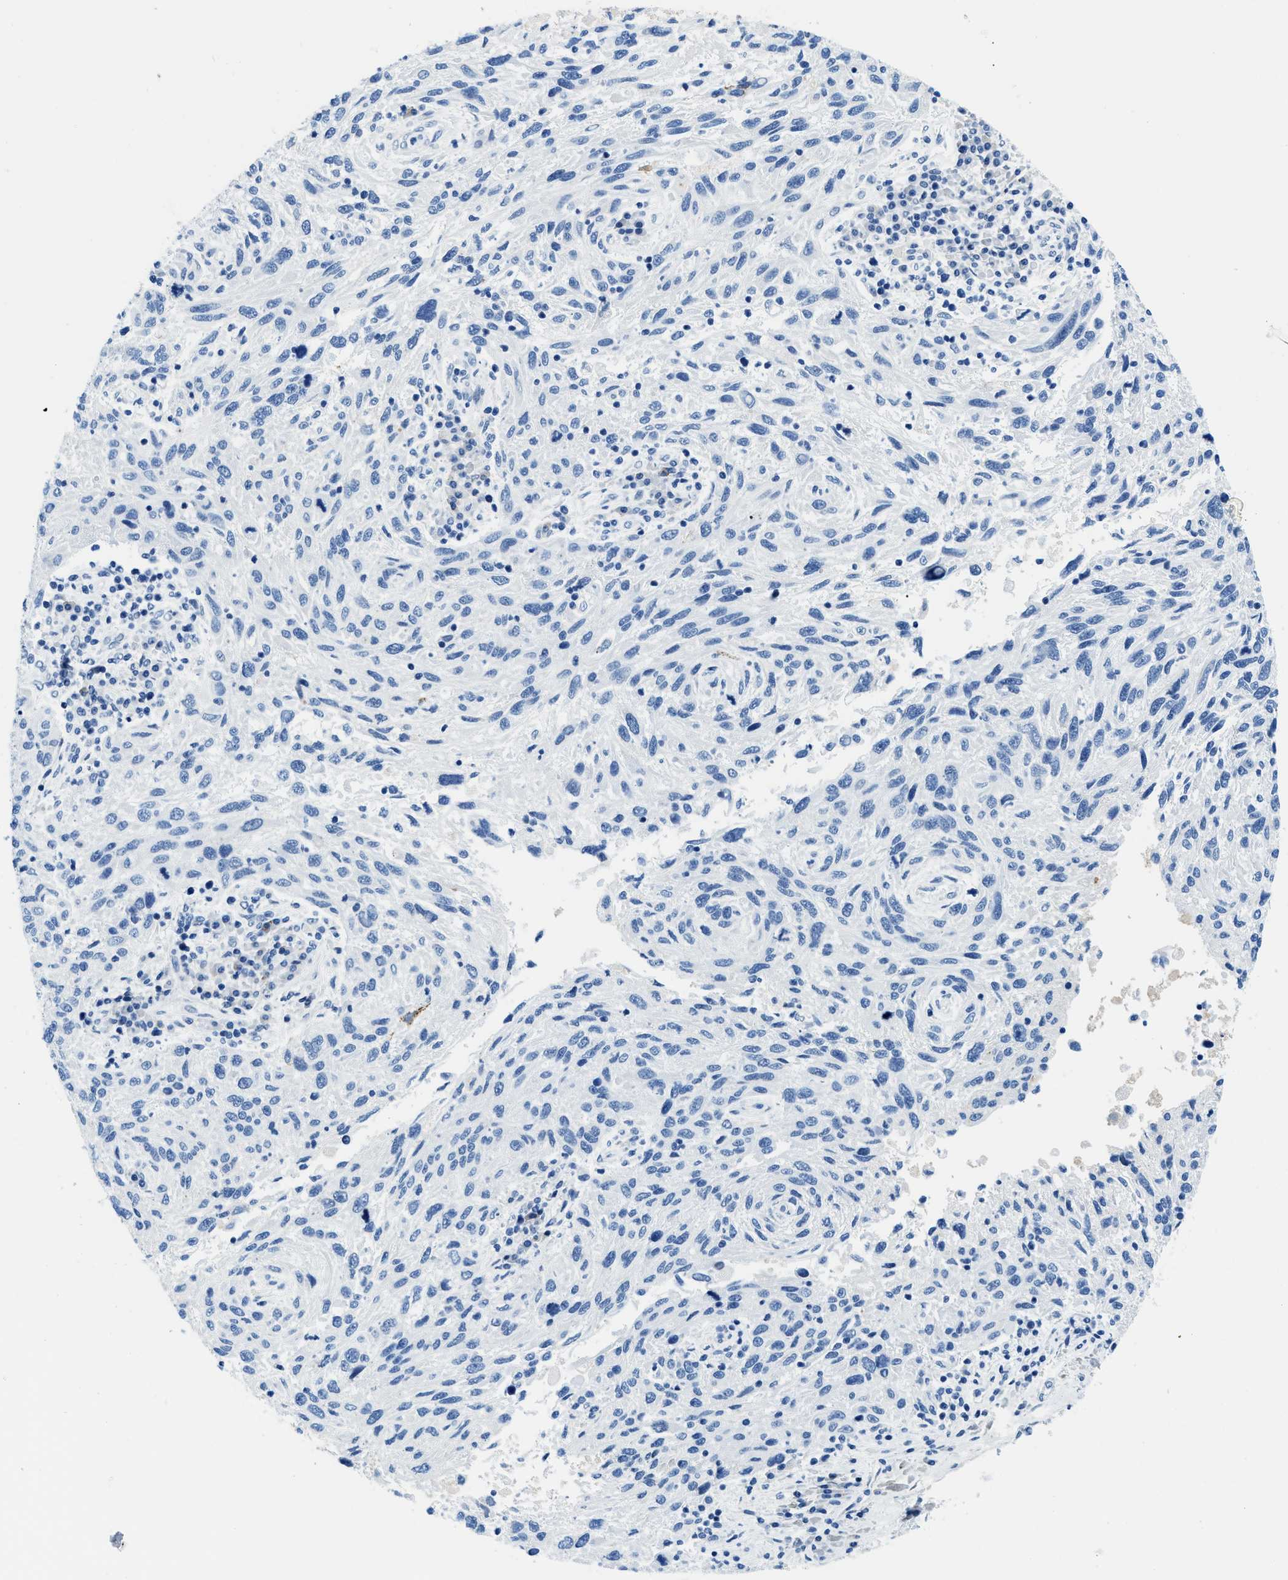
{"staining": {"intensity": "negative", "quantity": "none", "location": "none"}, "tissue": "melanoma", "cell_type": "Tumor cells", "image_type": "cancer", "snomed": [{"axis": "morphology", "description": "Malignant melanoma, NOS"}, {"axis": "topography", "description": "Skin"}], "caption": "The immunohistochemistry (IHC) image has no significant staining in tumor cells of malignant melanoma tissue.", "gene": "MBL2", "patient": {"sex": "male", "age": 53}}